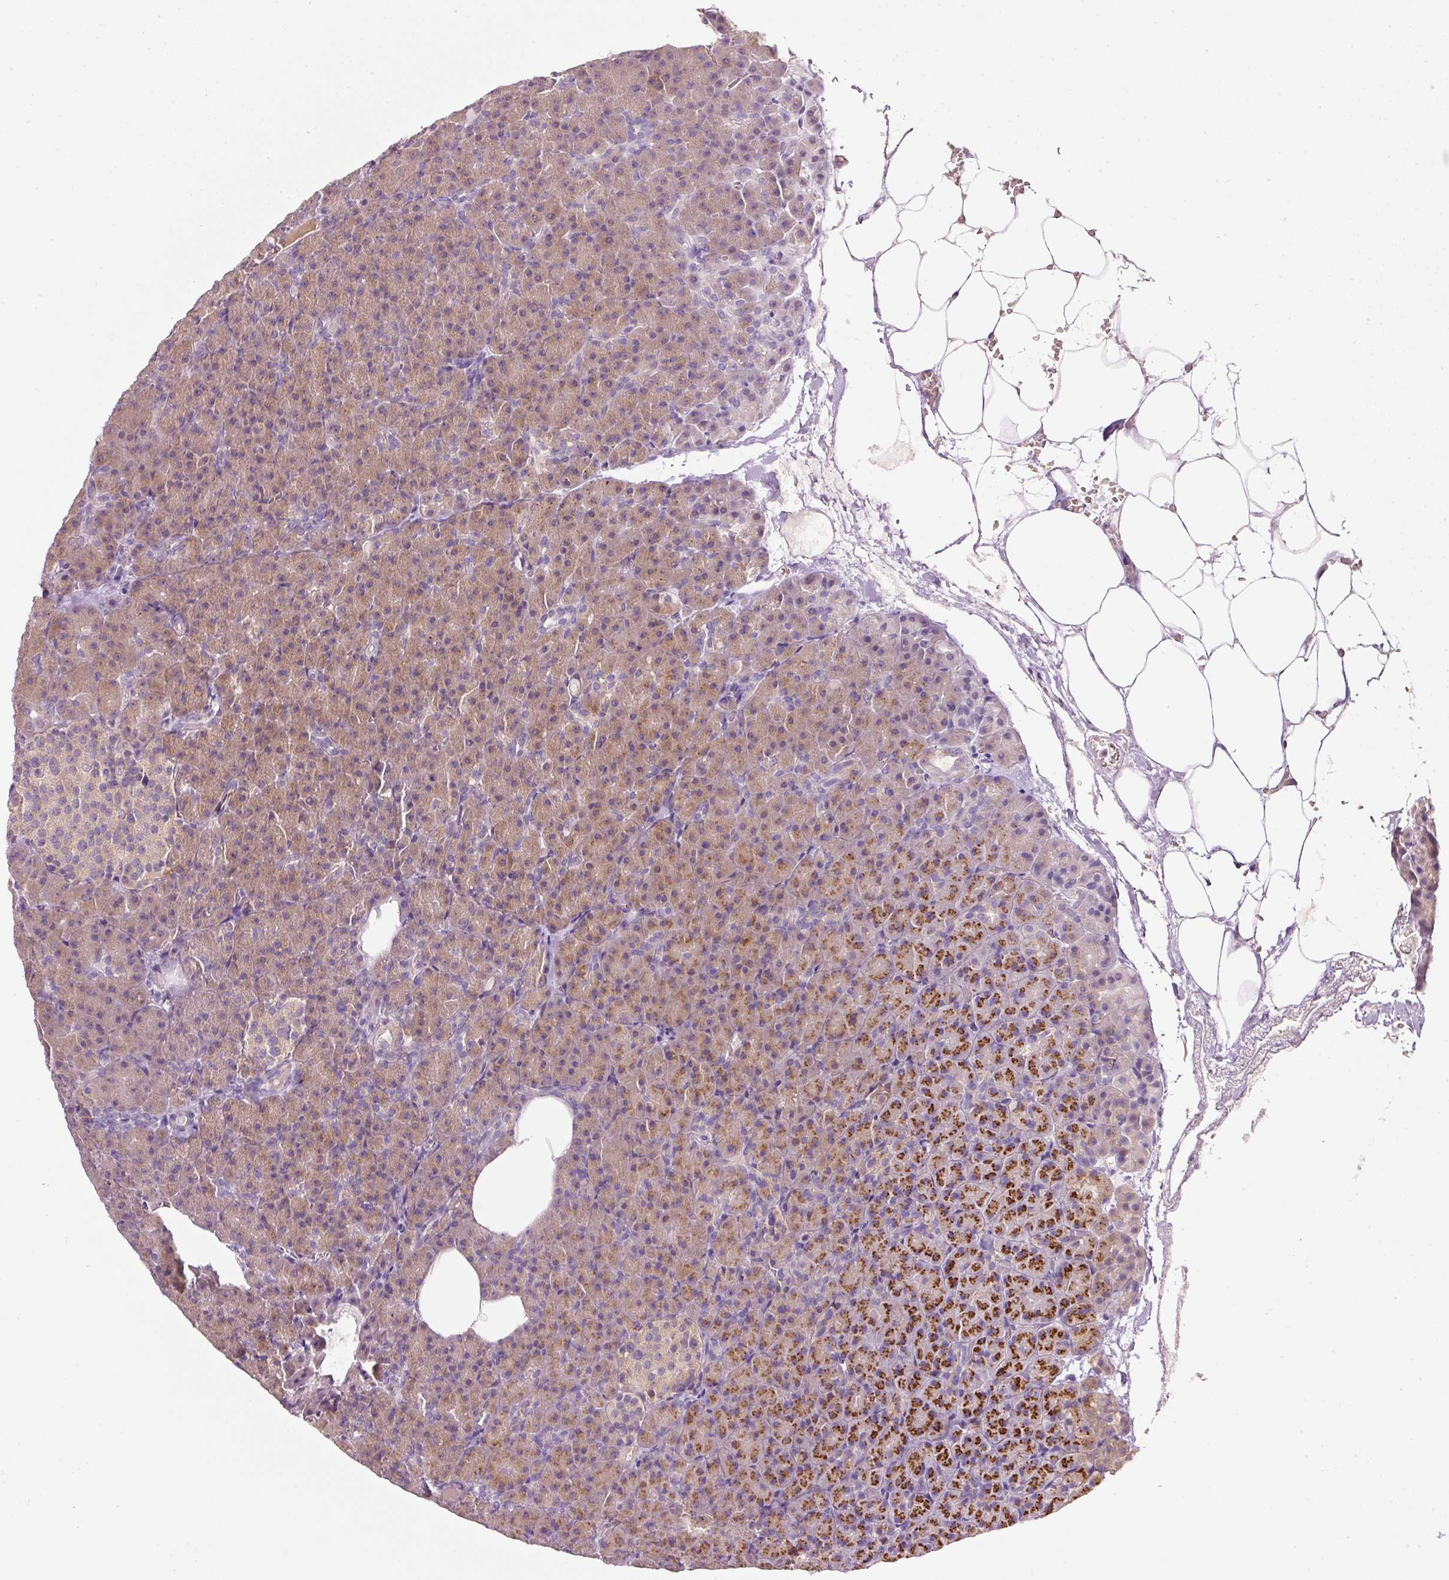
{"staining": {"intensity": "strong", "quantity": "<25%", "location": "cytoplasmic/membranous"}, "tissue": "pancreas", "cell_type": "Exocrine glandular cells", "image_type": "normal", "snomed": [{"axis": "morphology", "description": "Normal tissue, NOS"}, {"axis": "topography", "description": "Pancreas"}], "caption": "Immunohistochemical staining of benign pancreas exhibits <25% levels of strong cytoplasmic/membranous protein staining in about <25% of exocrine glandular cells.", "gene": "PDXDC1", "patient": {"sex": "female", "age": 74}}